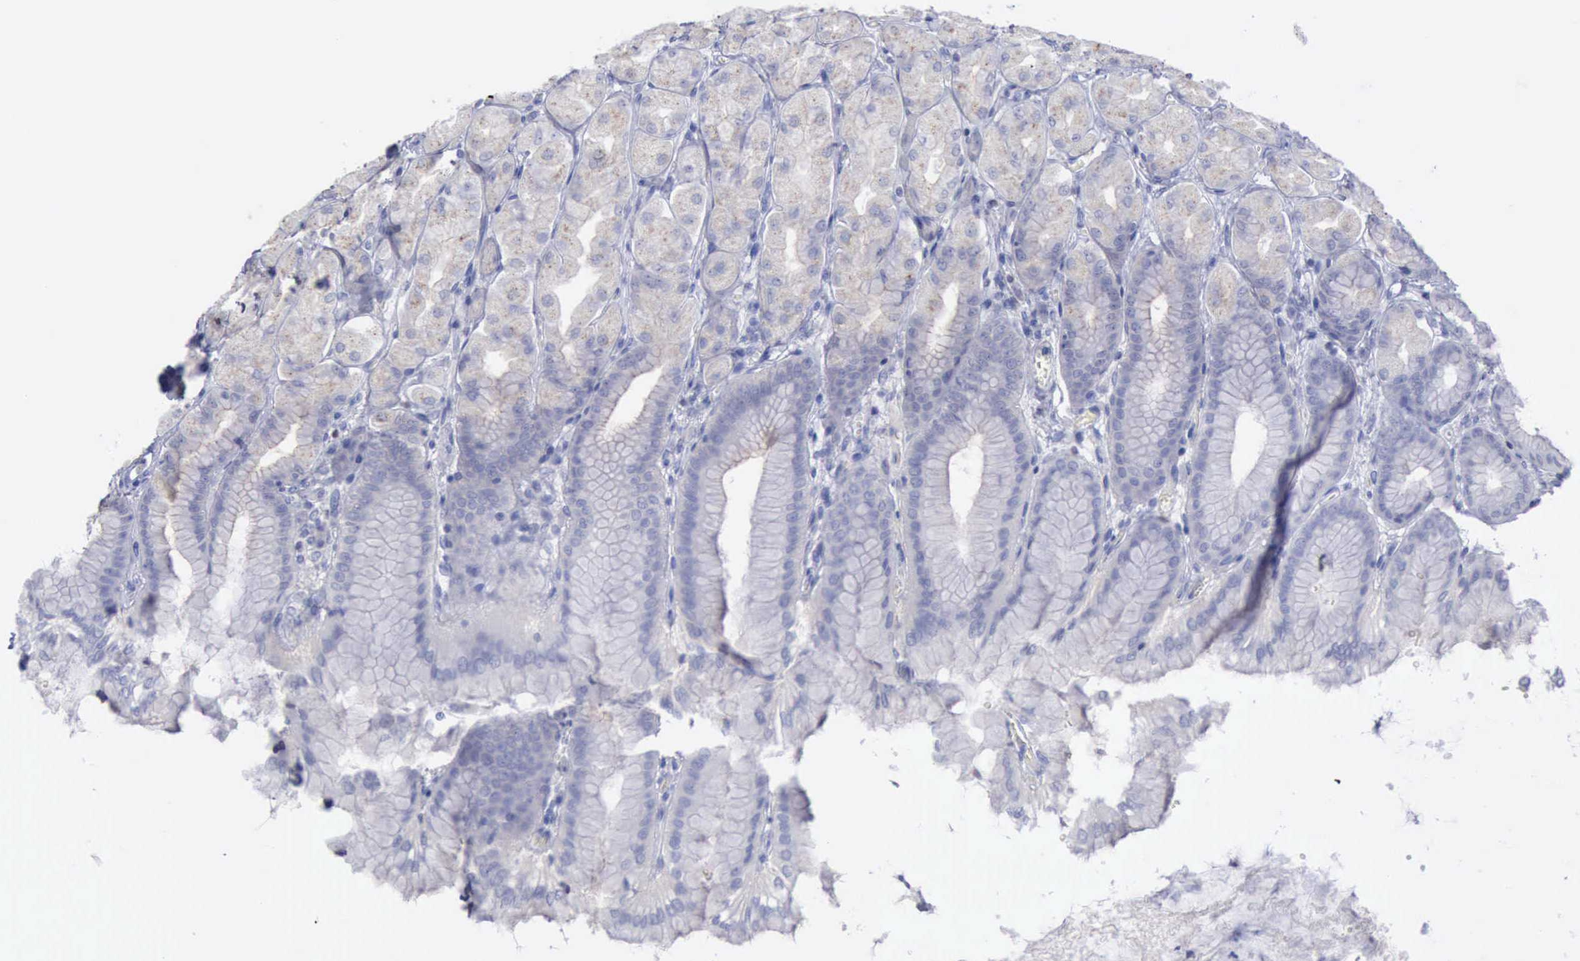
{"staining": {"intensity": "negative", "quantity": "none", "location": "none"}, "tissue": "stomach", "cell_type": "Glandular cells", "image_type": "normal", "snomed": [{"axis": "morphology", "description": "Normal tissue, NOS"}, {"axis": "topography", "description": "Stomach, upper"}], "caption": "This is a image of IHC staining of unremarkable stomach, which shows no expression in glandular cells.", "gene": "SATB2", "patient": {"sex": "female", "age": 56}}